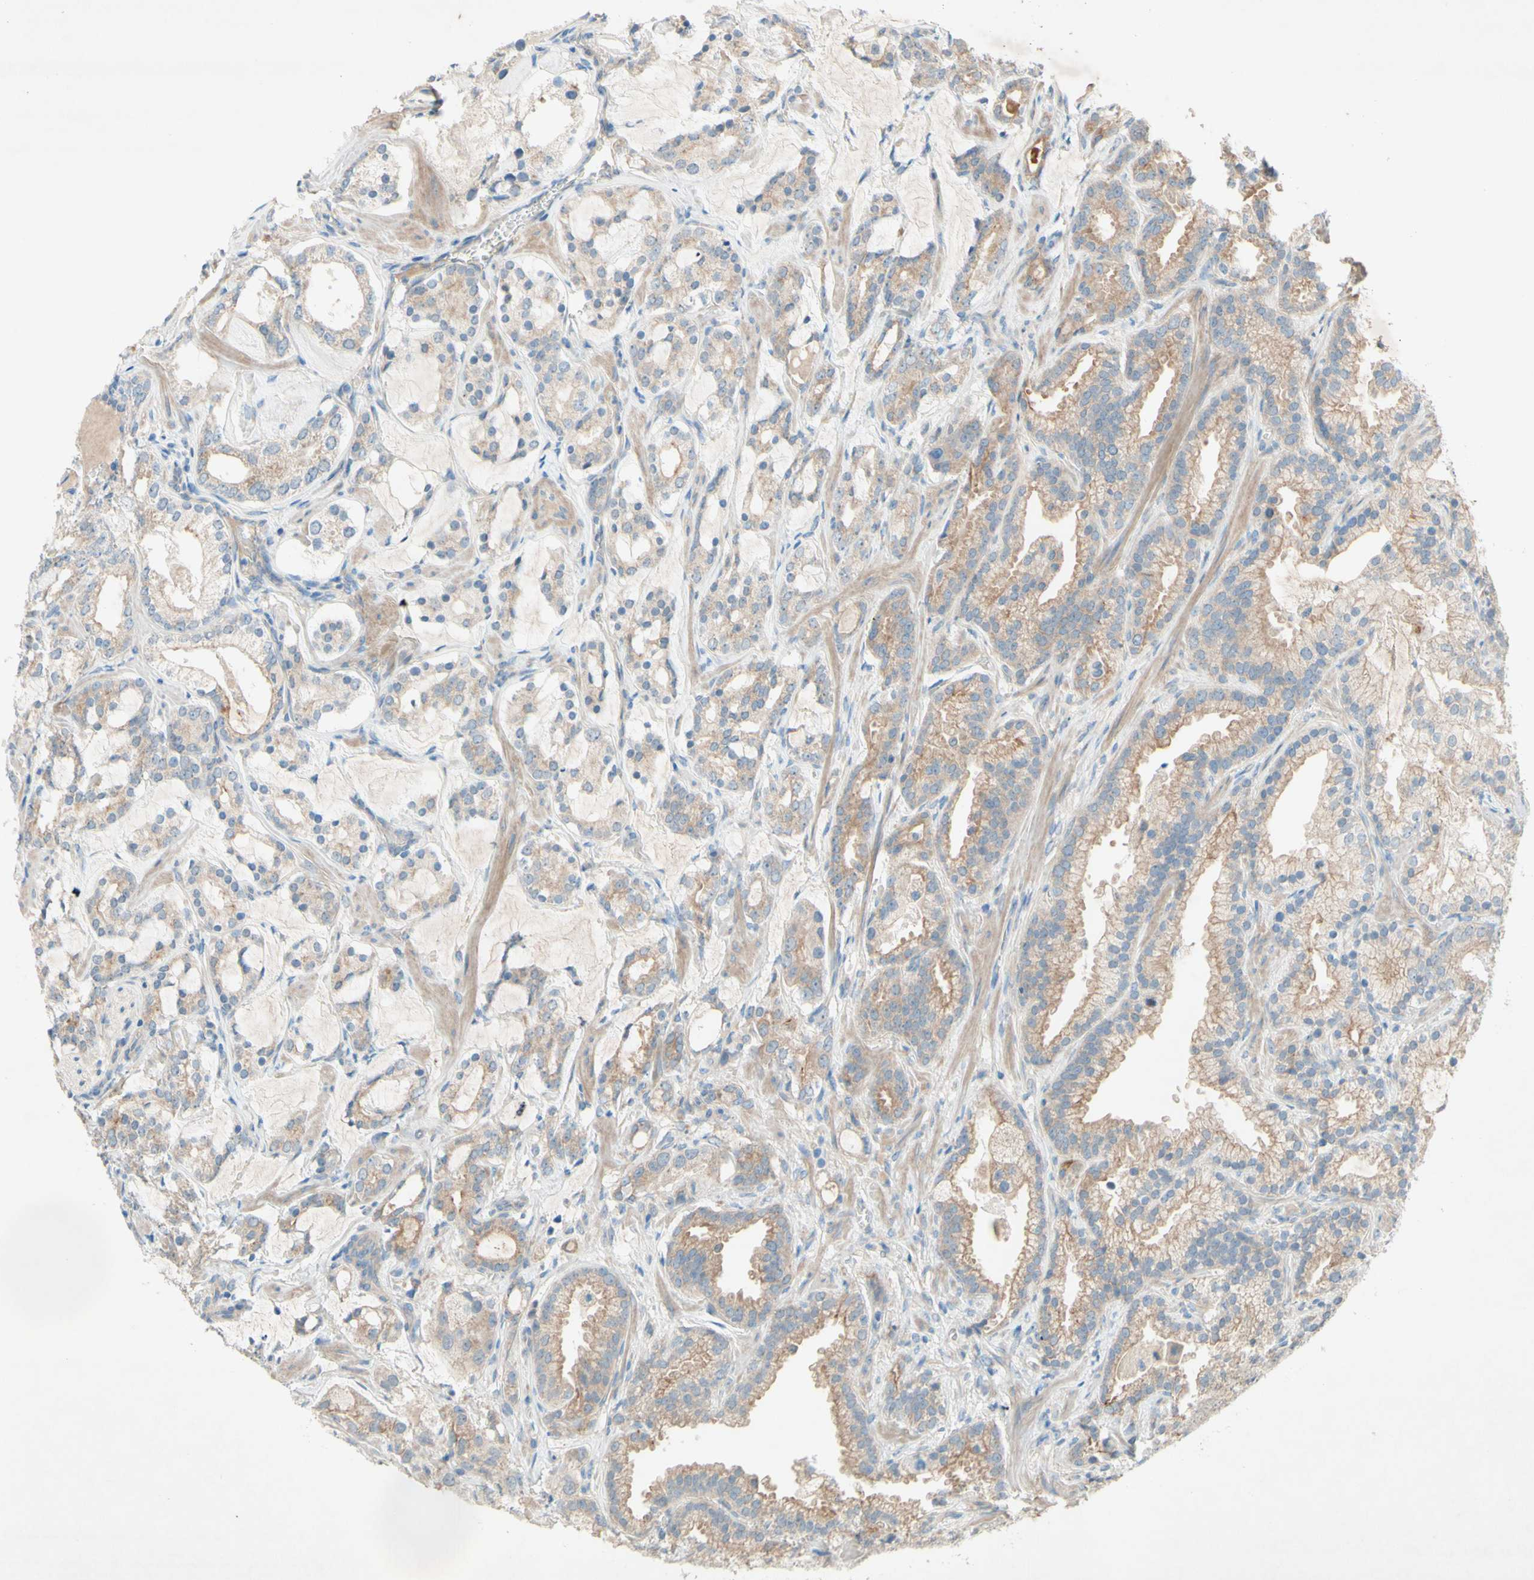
{"staining": {"intensity": "moderate", "quantity": ">75%", "location": "cytoplasmic/membranous"}, "tissue": "prostate cancer", "cell_type": "Tumor cells", "image_type": "cancer", "snomed": [{"axis": "morphology", "description": "Adenocarcinoma, Low grade"}, {"axis": "topography", "description": "Prostate"}], "caption": "Immunohistochemical staining of prostate cancer (adenocarcinoma (low-grade)) displays medium levels of moderate cytoplasmic/membranous protein expression in about >75% of tumor cells. (DAB (3,3'-diaminobenzidine) = brown stain, brightfield microscopy at high magnification).", "gene": "IL2", "patient": {"sex": "male", "age": 59}}